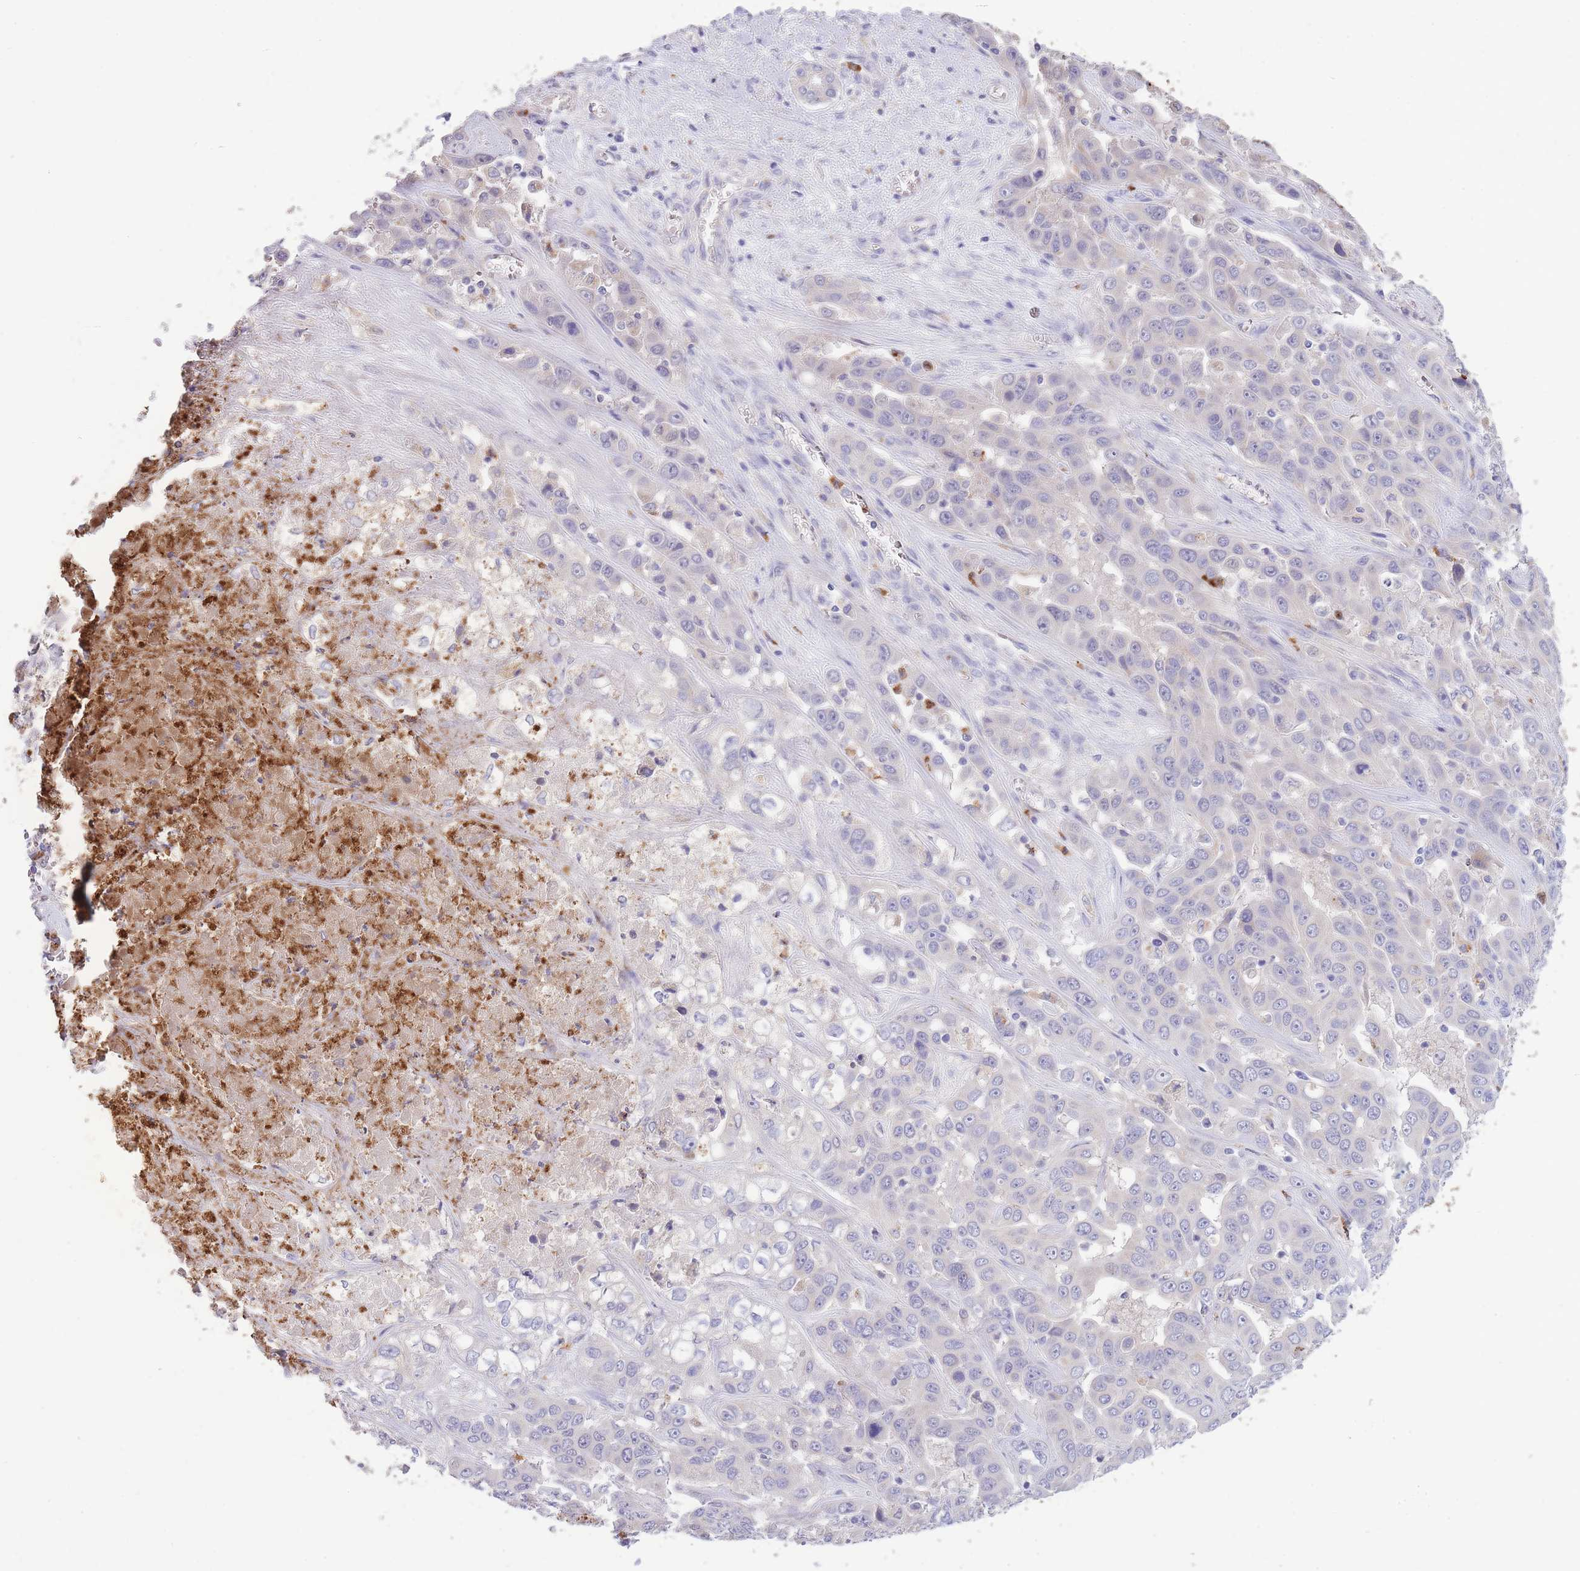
{"staining": {"intensity": "negative", "quantity": "none", "location": "none"}, "tissue": "liver cancer", "cell_type": "Tumor cells", "image_type": "cancer", "snomed": [{"axis": "morphology", "description": "Cholangiocarcinoma"}, {"axis": "topography", "description": "Liver"}], "caption": "High magnification brightfield microscopy of liver cancer stained with DAB (brown) and counterstained with hematoxylin (blue): tumor cells show no significant staining. The staining is performed using DAB (3,3'-diaminobenzidine) brown chromogen with nuclei counter-stained in using hematoxylin.", "gene": "CENPM", "patient": {"sex": "female", "age": 52}}